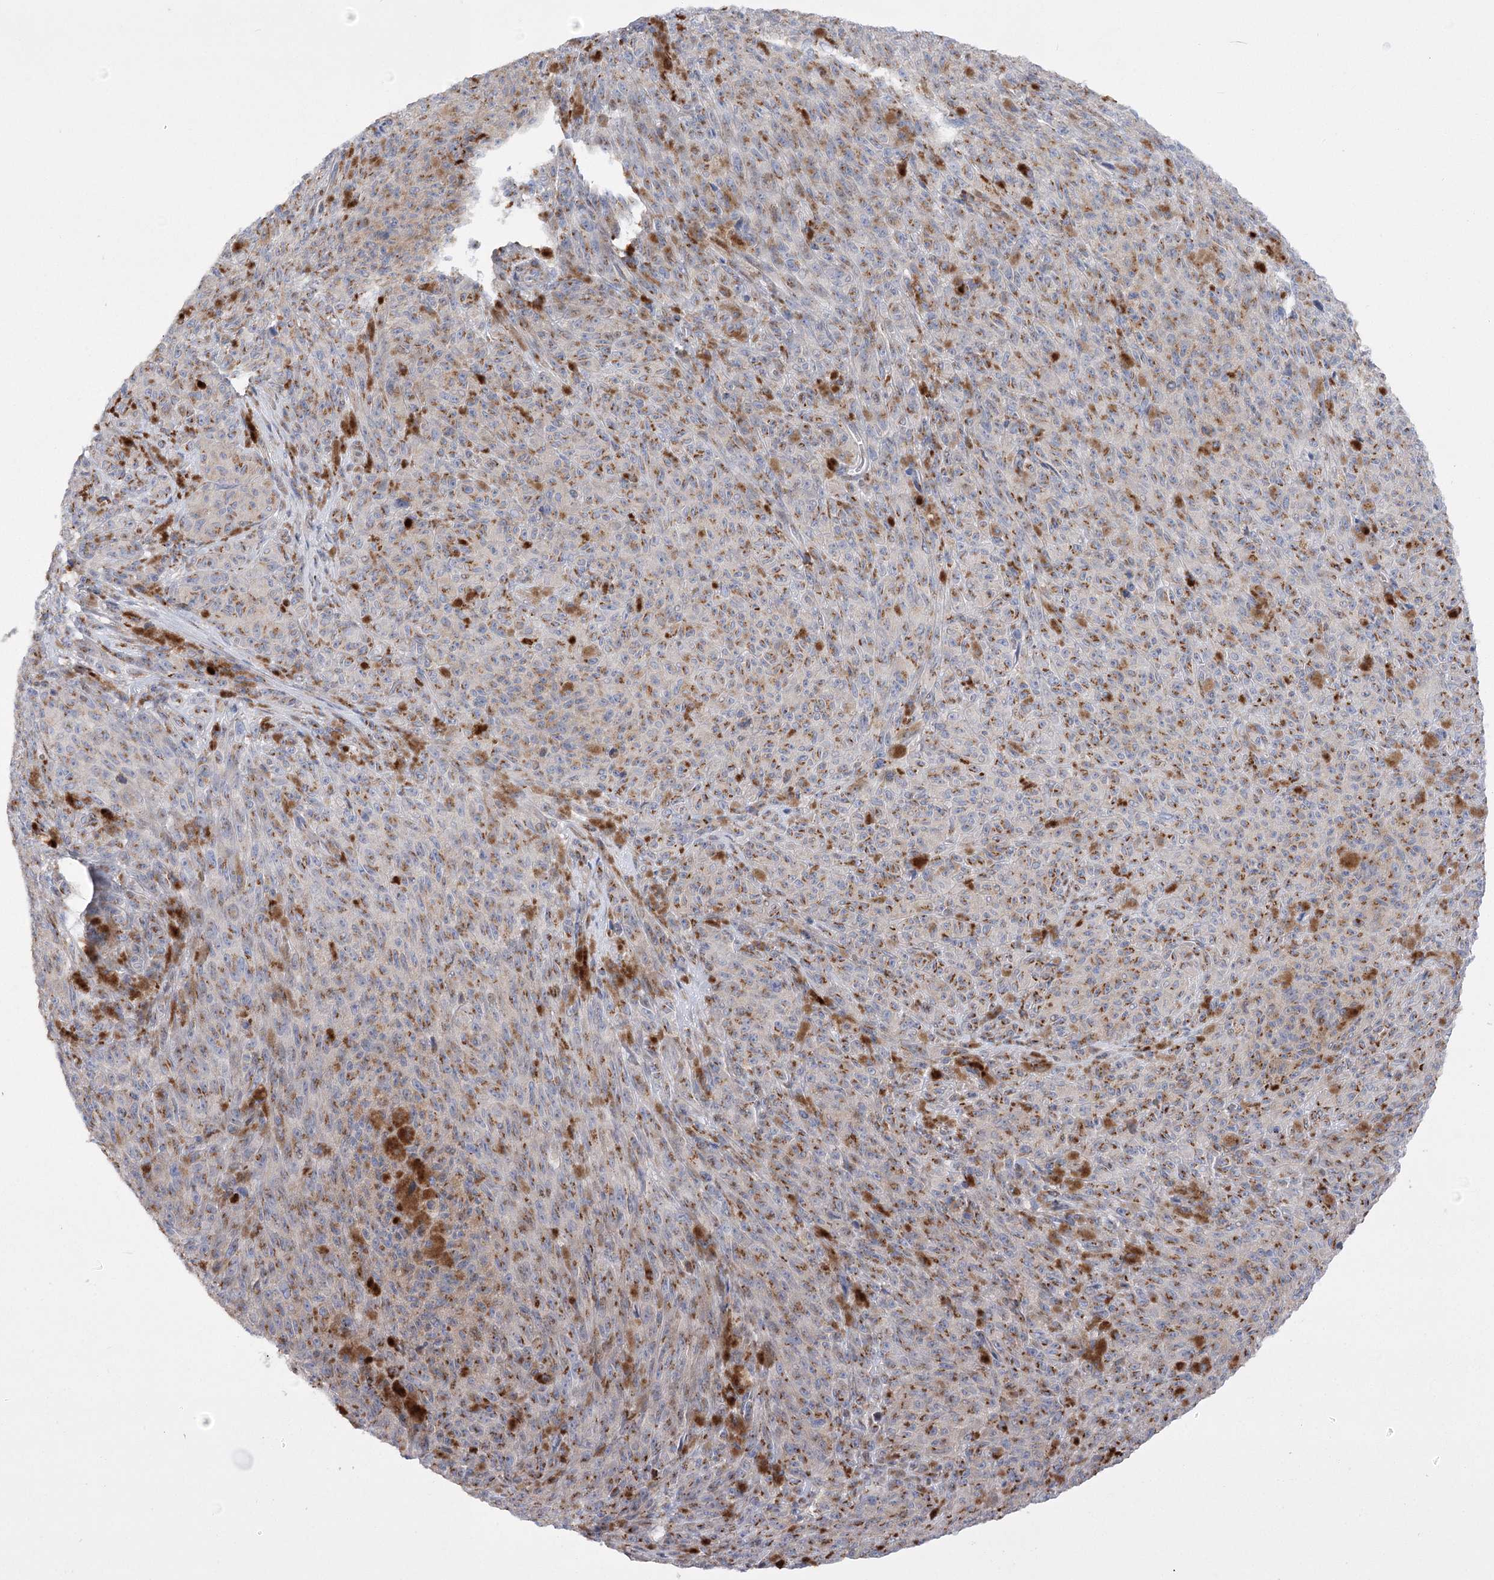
{"staining": {"intensity": "moderate", "quantity": "25%-75%", "location": "cytoplasmic/membranous"}, "tissue": "melanoma", "cell_type": "Tumor cells", "image_type": "cancer", "snomed": [{"axis": "morphology", "description": "Malignant melanoma, NOS"}, {"axis": "topography", "description": "Skin"}], "caption": "Immunohistochemistry (IHC) micrograph of melanoma stained for a protein (brown), which exhibits medium levels of moderate cytoplasmic/membranous expression in approximately 25%-75% of tumor cells.", "gene": "NME7", "patient": {"sex": "female", "age": 82}}